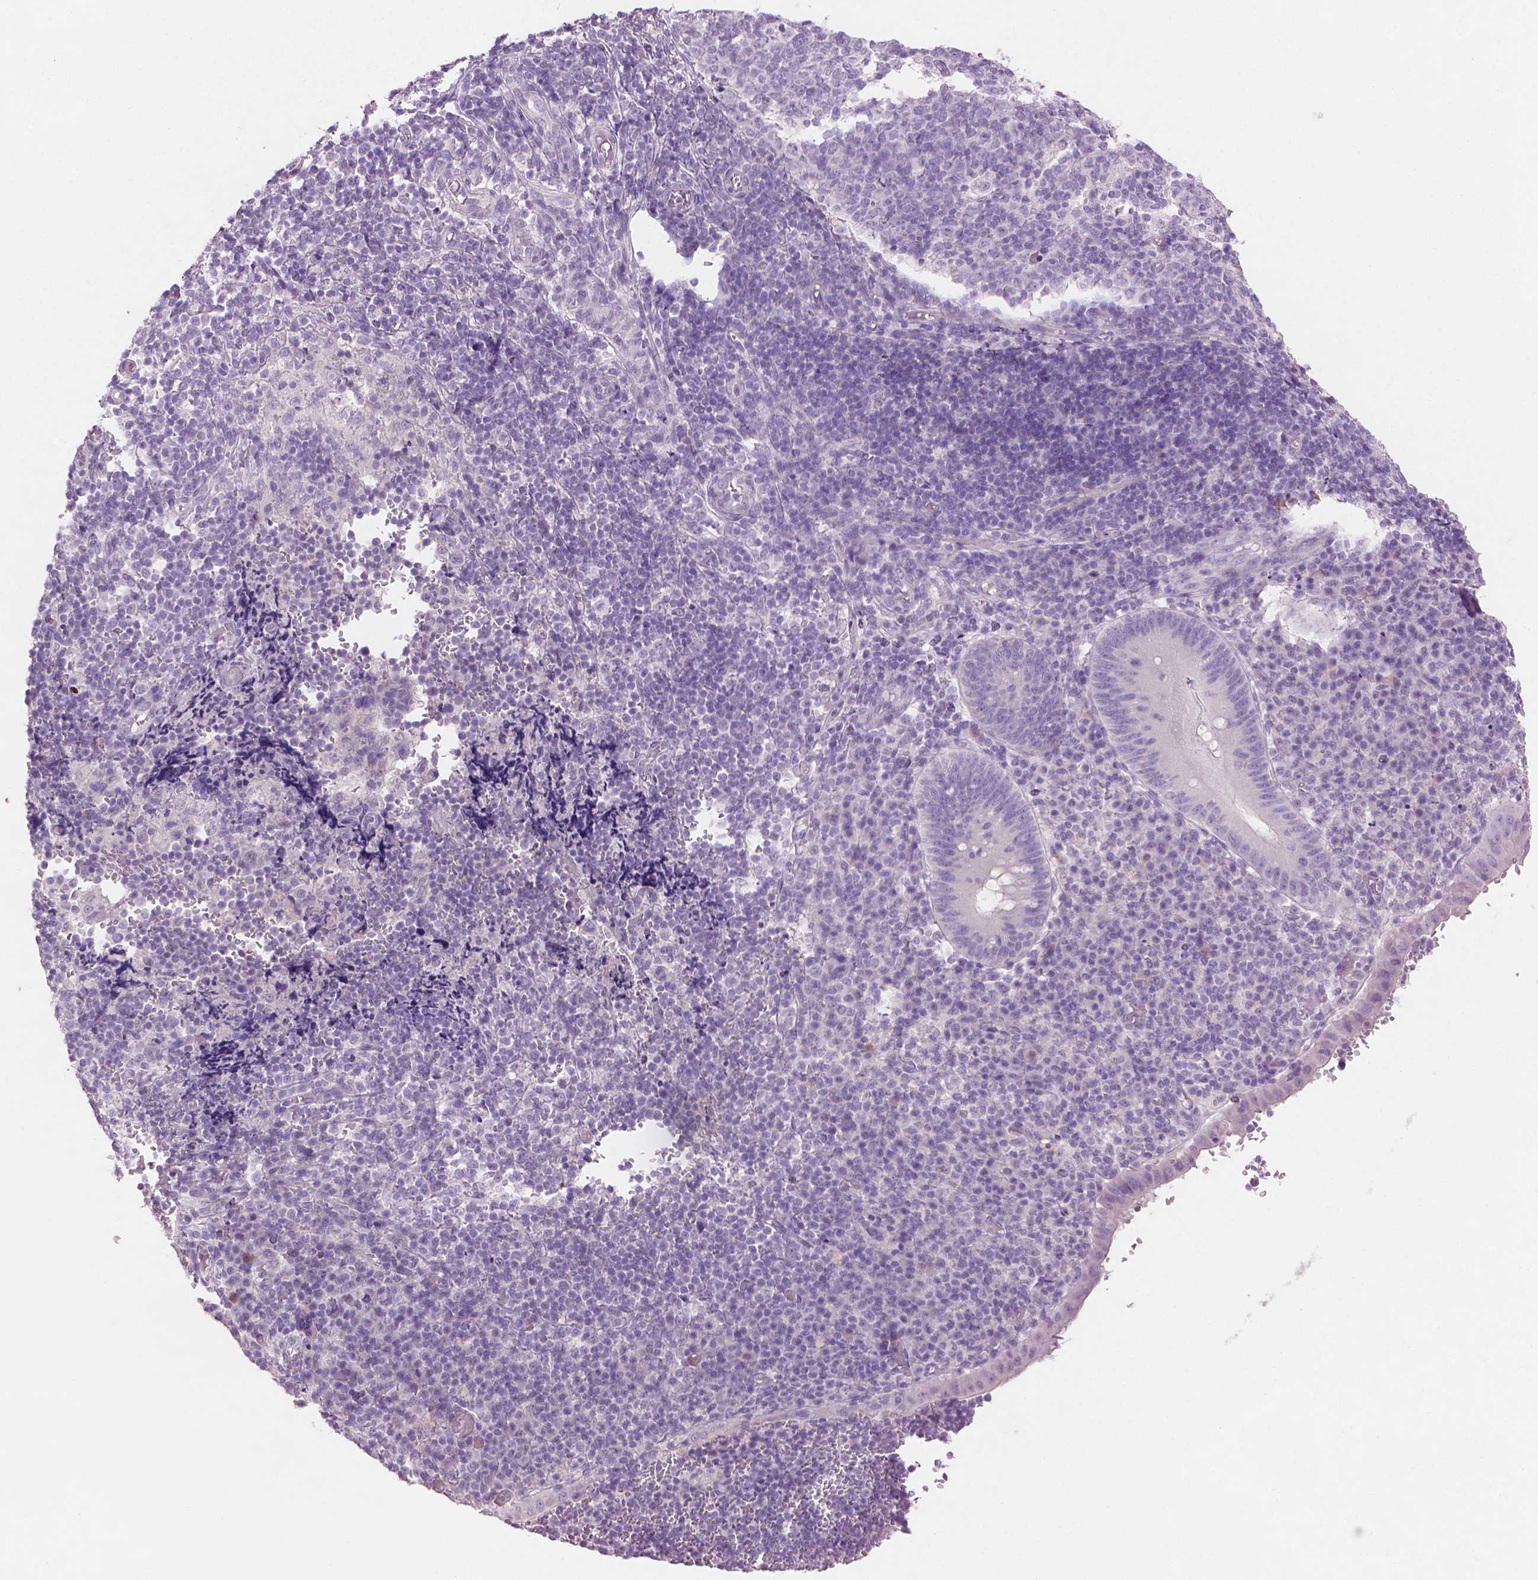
{"staining": {"intensity": "negative", "quantity": "none", "location": "none"}, "tissue": "appendix", "cell_type": "Glandular cells", "image_type": "normal", "snomed": [{"axis": "morphology", "description": "Normal tissue, NOS"}, {"axis": "topography", "description": "Appendix"}], "caption": "Immunohistochemistry photomicrograph of unremarkable appendix: appendix stained with DAB displays no significant protein staining in glandular cells. (Immunohistochemistry, brightfield microscopy, high magnification).", "gene": "MLANA", "patient": {"sex": "male", "age": 18}}